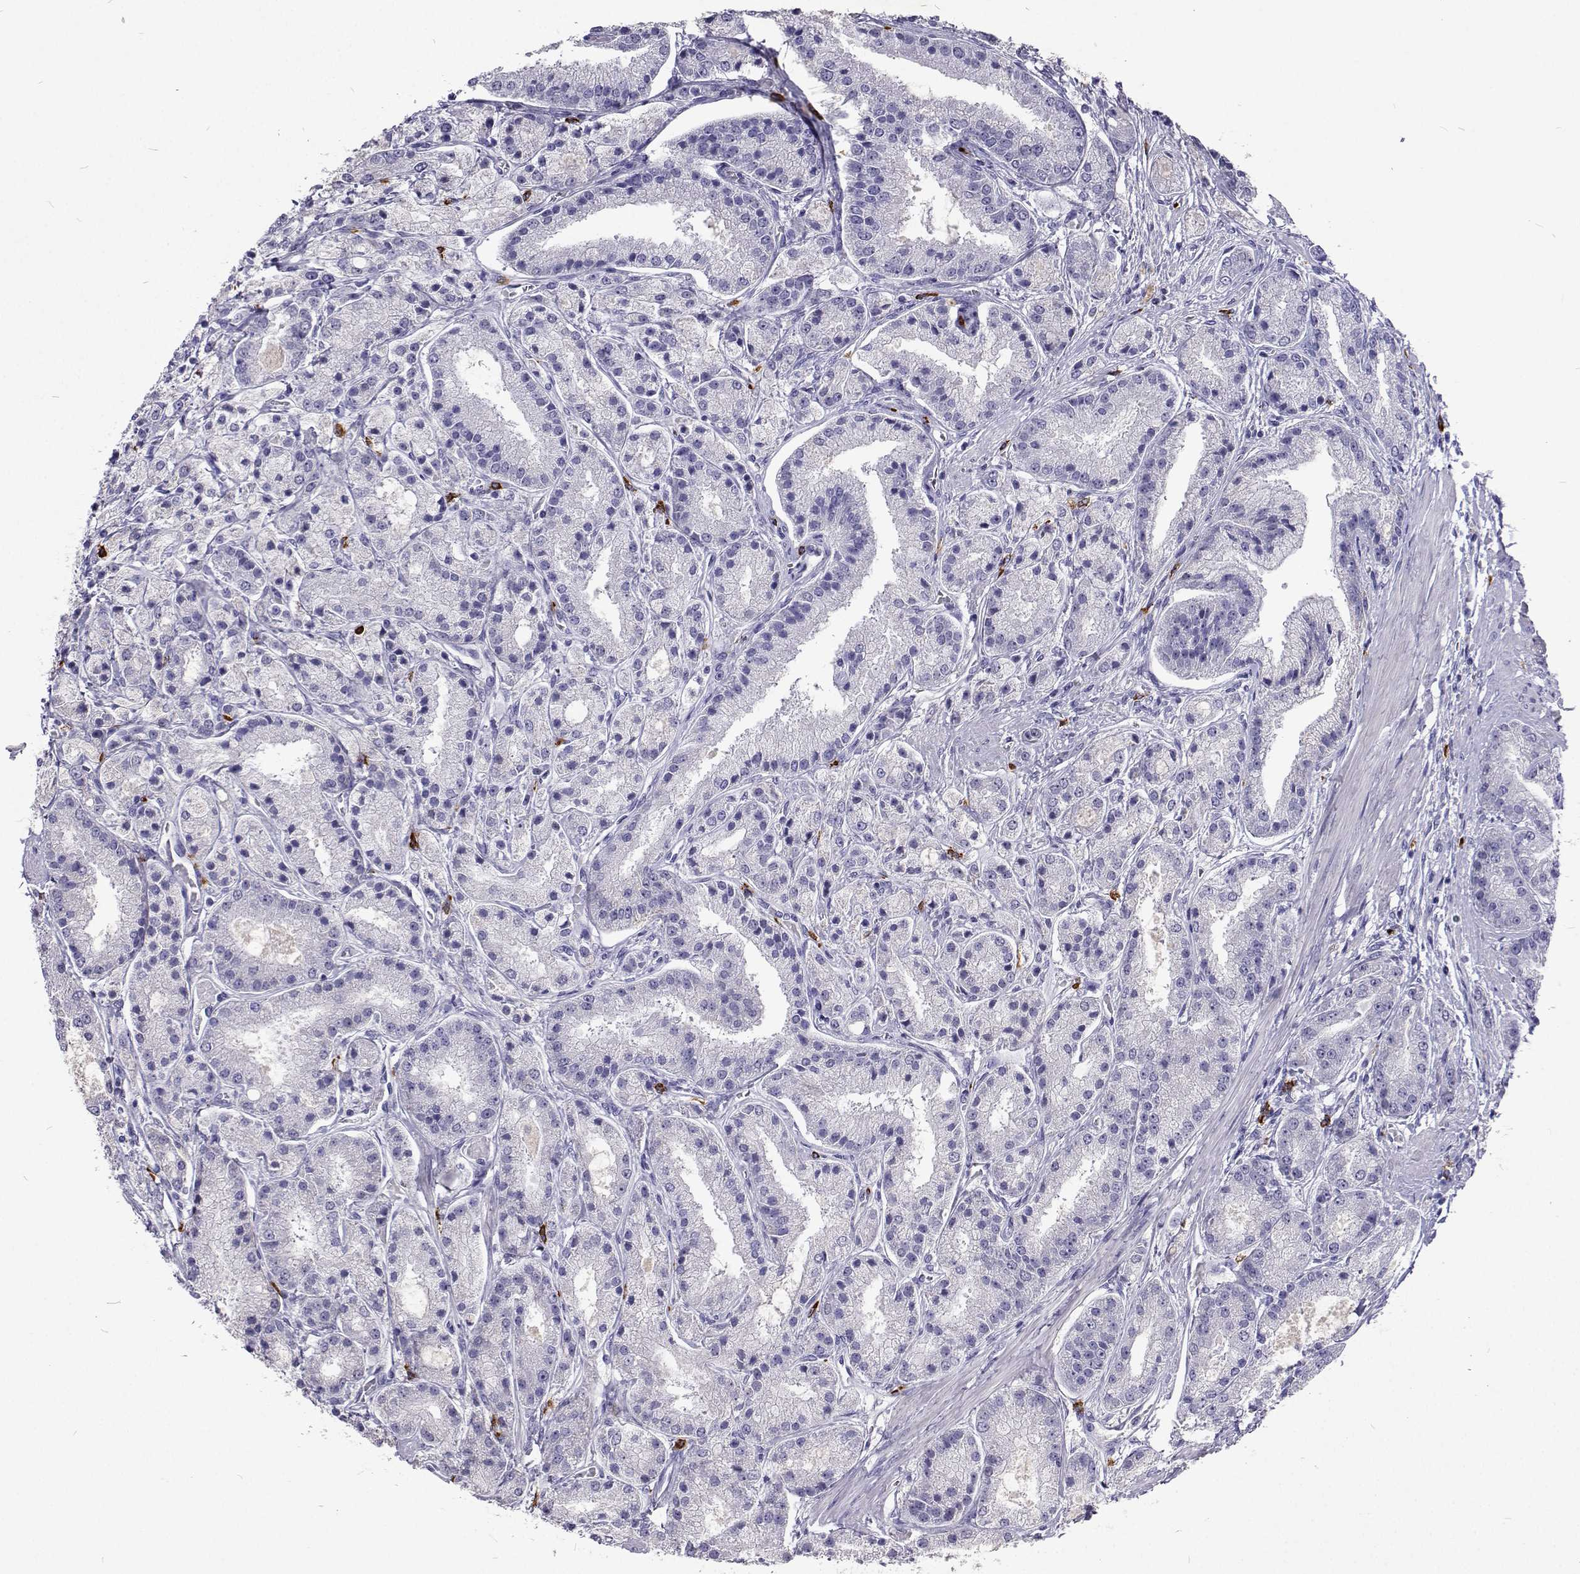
{"staining": {"intensity": "negative", "quantity": "none", "location": "none"}, "tissue": "prostate cancer", "cell_type": "Tumor cells", "image_type": "cancer", "snomed": [{"axis": "morphology", "description": "Adenocarcinoma, High grade"}, {"axis": "topography", "description": "Prostate"}], "caption": "Immunohistochemistry (IHC) image of human adenocarcinoma (high-grade) (prostate) stained for a protein (brown), which shows no expression in tumor cells. (DAB immunohistochemistry (IHC) visualized using brightfield microscopy, high magnification).", "gene": "CFAP44", "patient": {"sex": "male", "age": 67}}